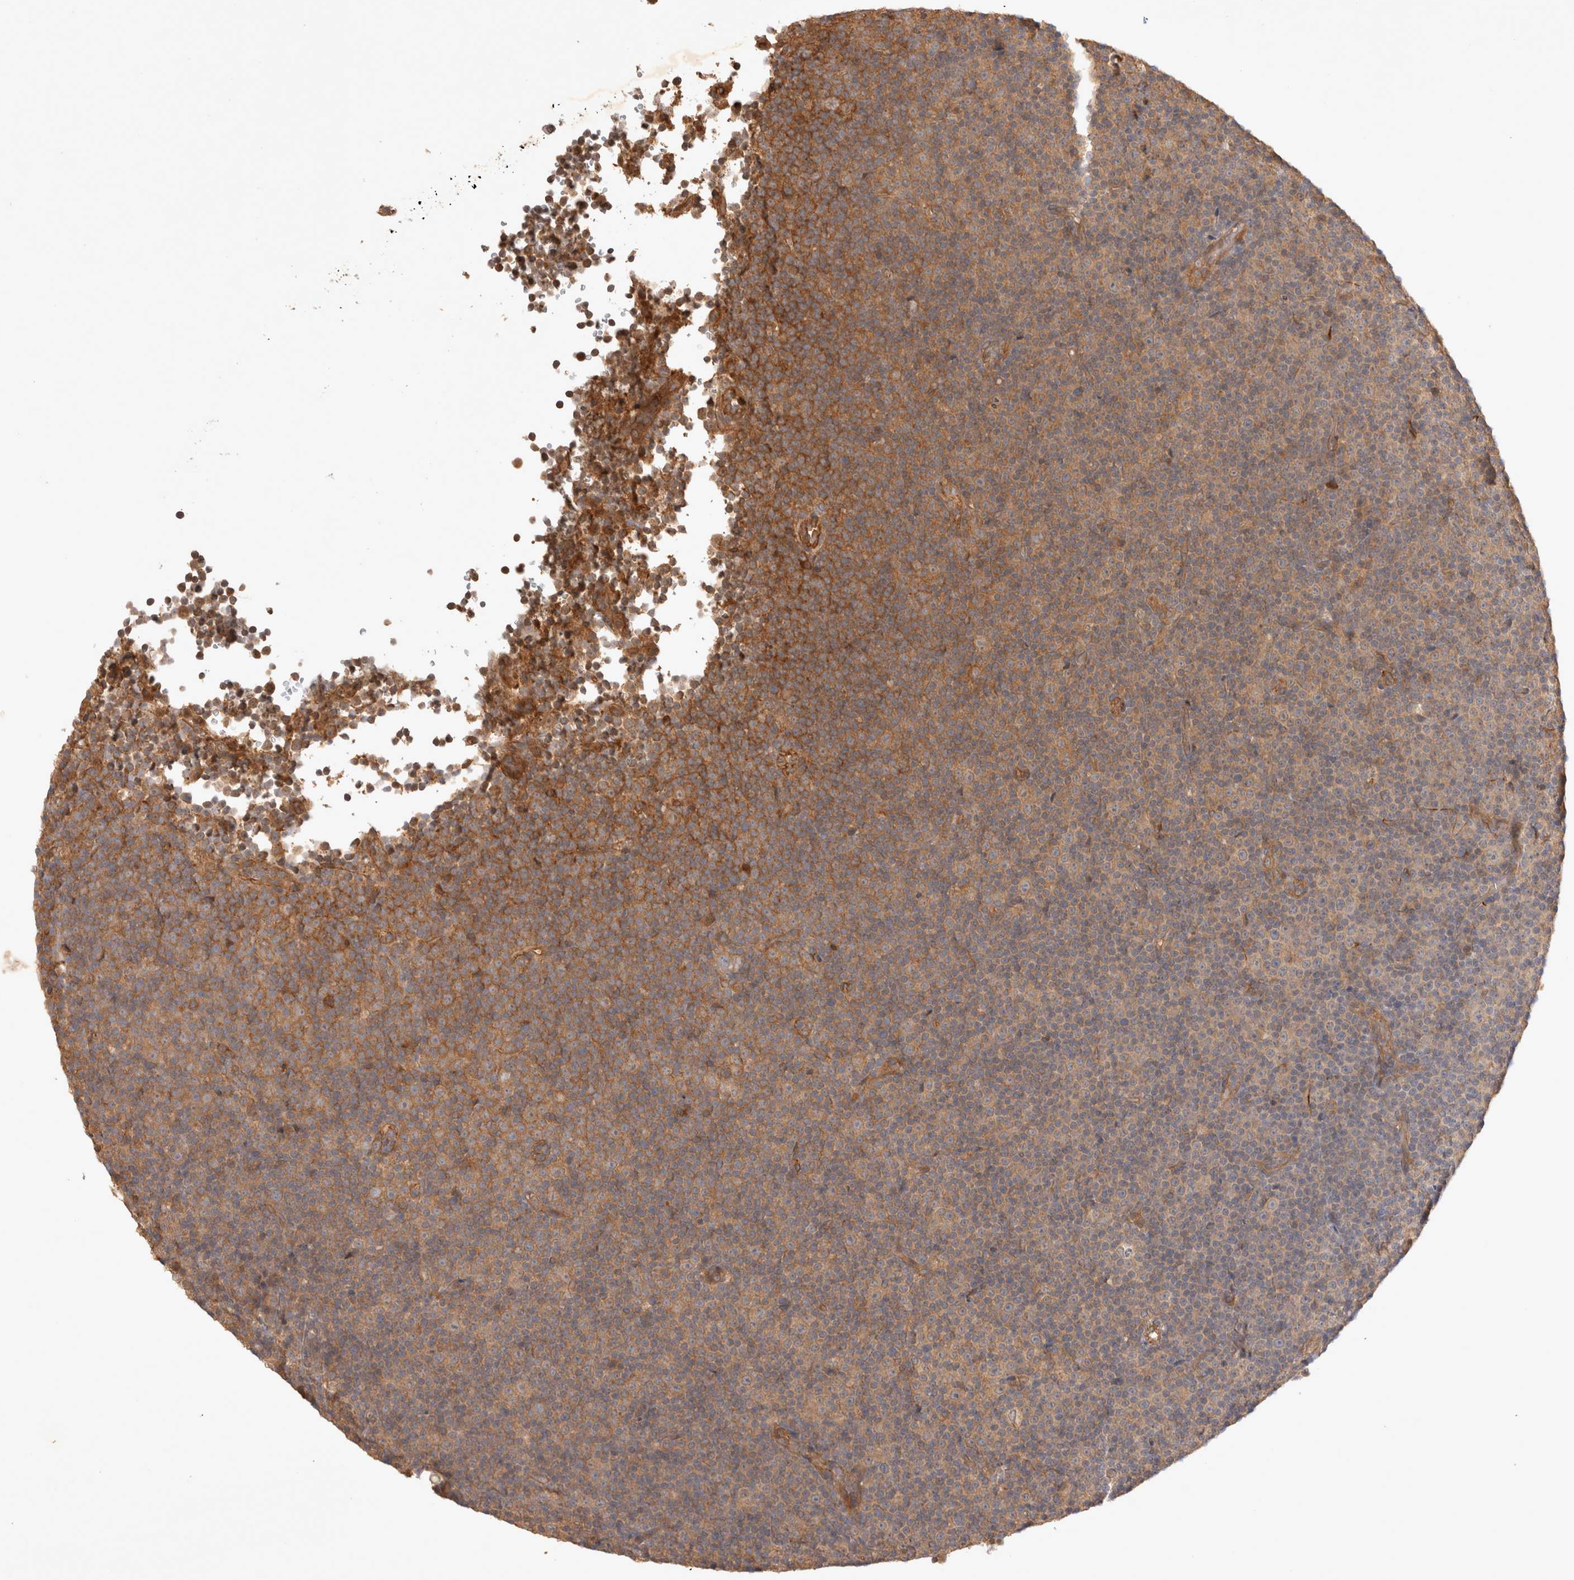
{"staining": {"intensity": "moderate", "quantity": "25%-75%", "location": "cytoplasmic/membranous"}, "tissue": "lymphoma", "cell_type": "Tumor cells", "image_type": "cancer", "snomed": [{"axis": "morphology", "description": "Malignant lymphoma, non-Hodgkin's type, Low grade"}, {"axis": "topography", "description": "Lymph node"}], "caption": "This micrograph demonstrates low-grade malignant lymphoma, non-Hodgkin's type stained with IHC to label a protein in brown. The cytoplasmic/membranous of tumor cells show moderate positivity for the protein. Nuclei are counter-stained blue.", "gene": "YES1", "patient": {"sex": "female", "age": 67}}